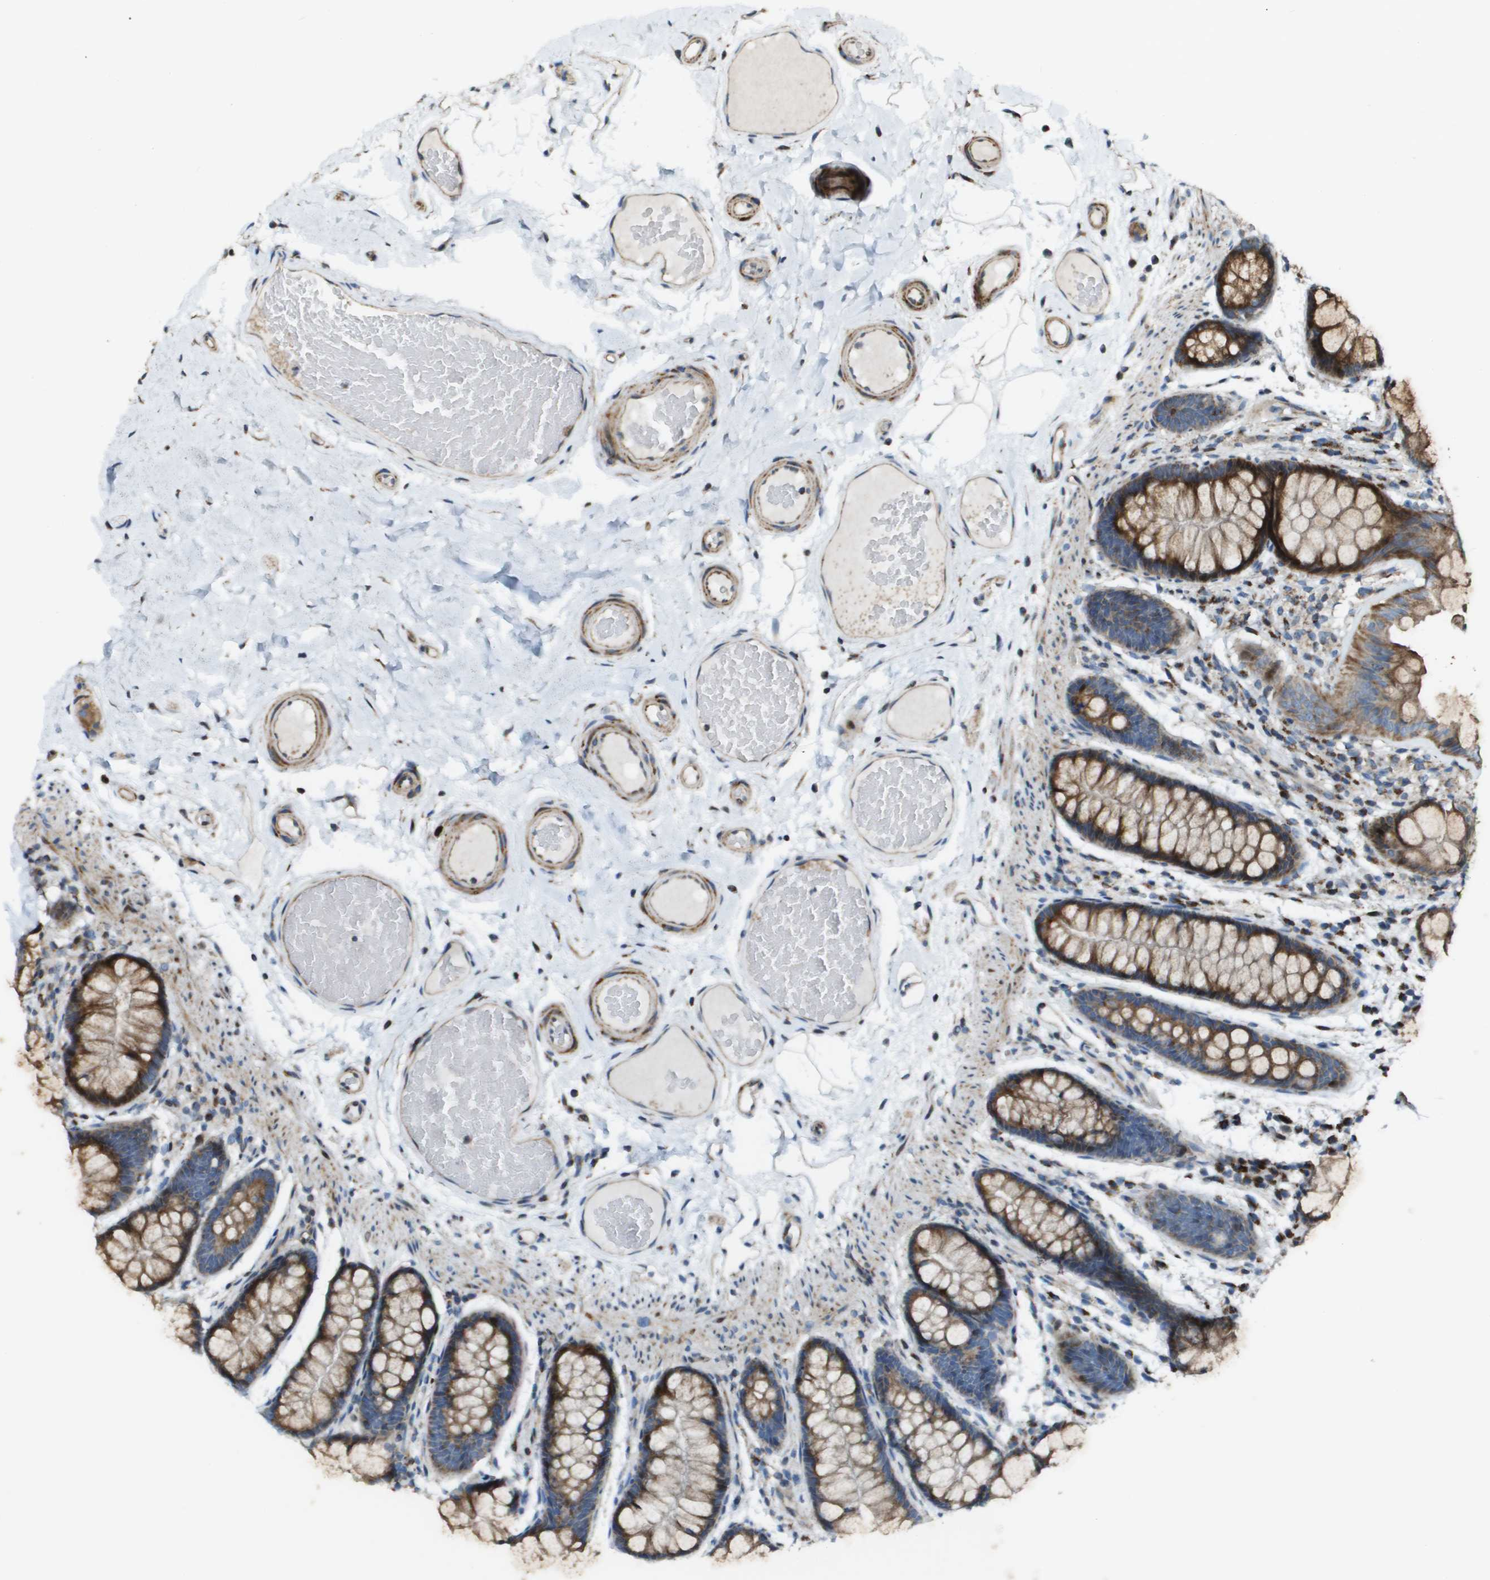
{"staining": {"intensity": "moderate", "quantity": ">75%", "location": "cytoplasmic/membranous"}, "tissue": "colon", "cell_type": "Endothelial cells", "image_type": "normal", "snomed": [{"axis": "morphology", "description": "Normal tissue, NOS"}, {"axis": "topography", "description": "Colon"}], "caption": "Colon was stained to show a protein in brown. There is medium levels of moderate cytoplasmic/membranous staining in about >75% of endothelial cells. (DAB IHC with brightfield microscopy, high magnification).", "gene": "MGAT3", "patient": {"sex": "female", "age": 56}}